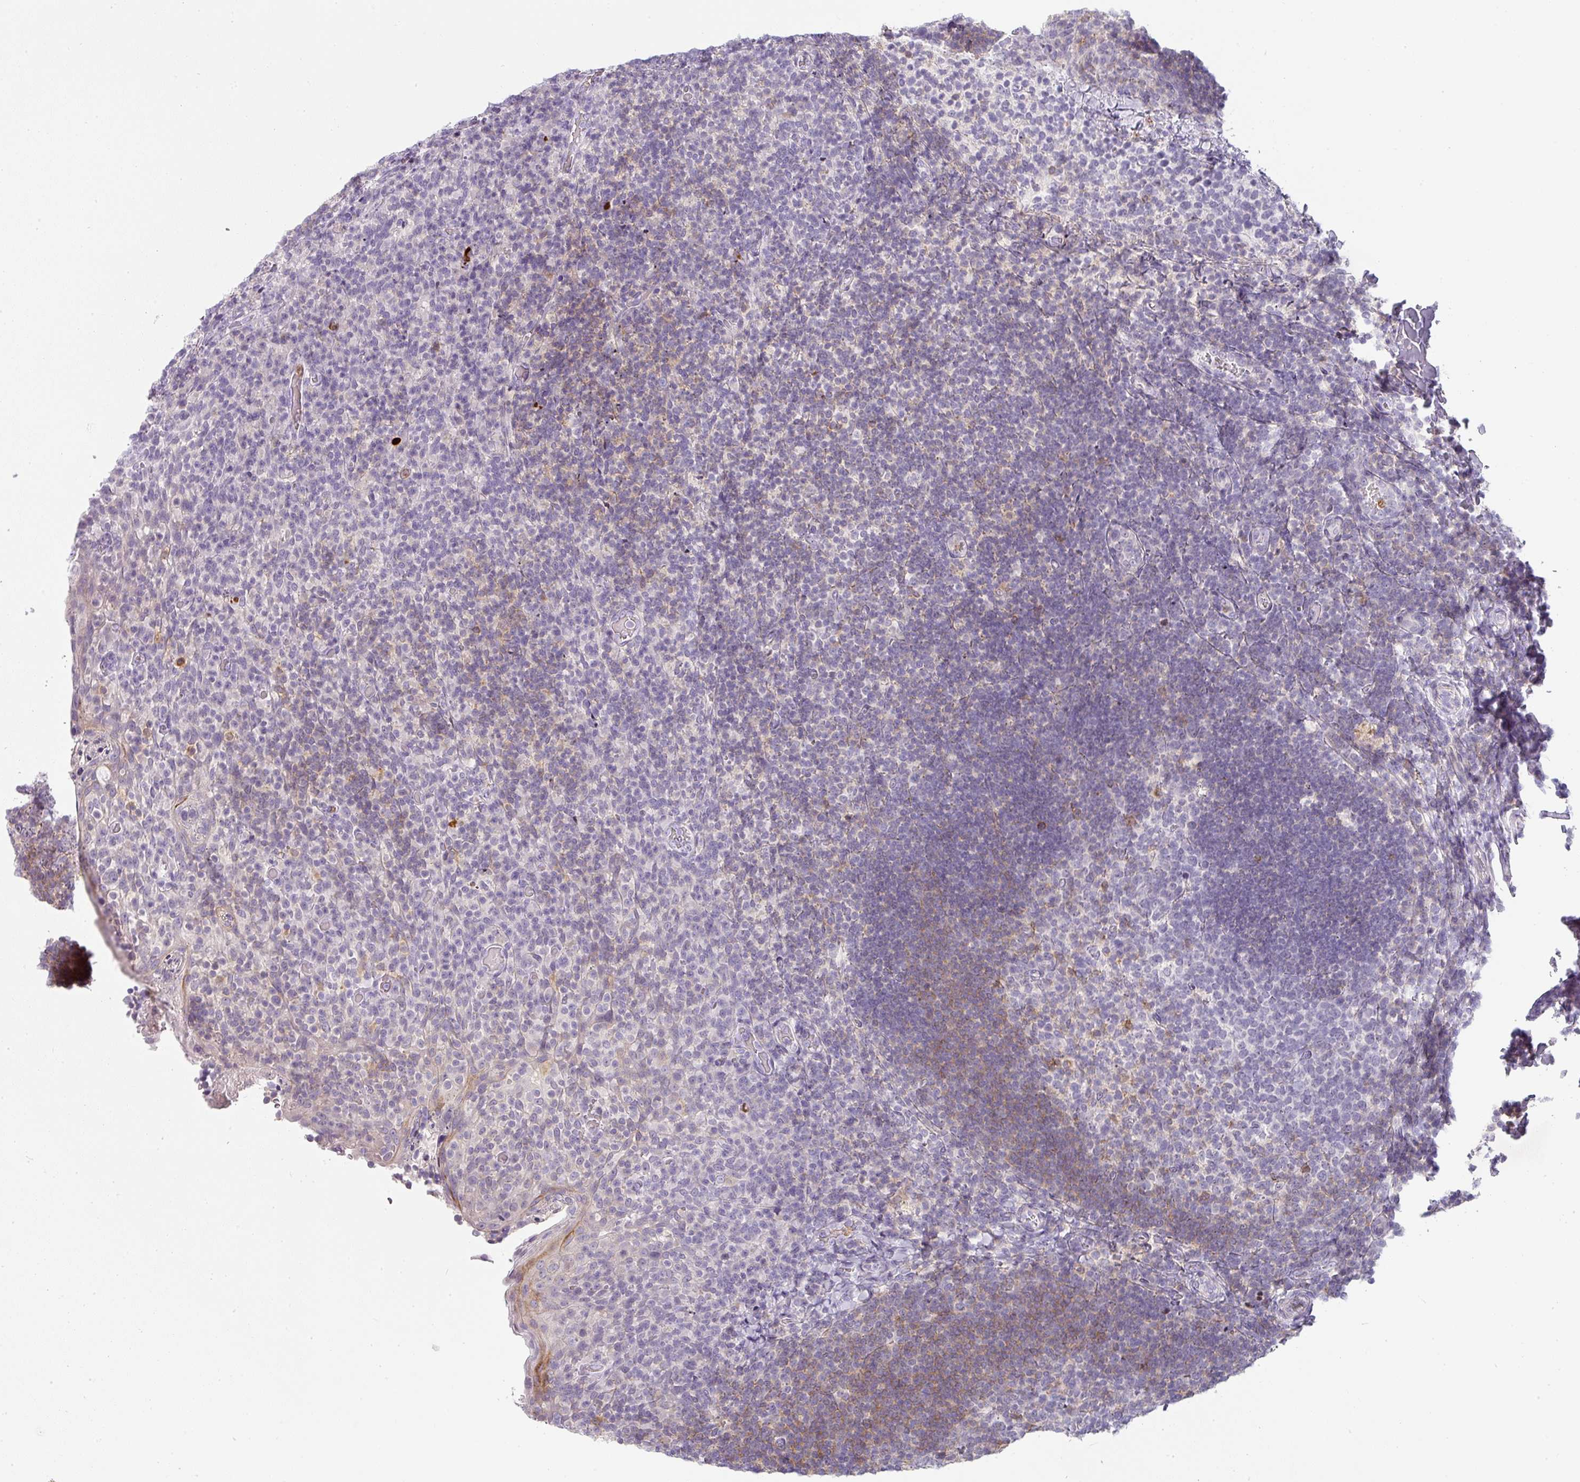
{"staining": {"intensity": "moderate", "quantity": "<25%", "location": "cytoplasmic/membranous"}, "tissue": "tonsil", "cell_type": "Germinal center cells", "image_type": "normal", "snomed": [{"axis": "morphology", "description": "Normal tissue, NOS"}, {"axis": "topography", "description": "Tonsil"}], "caption": "About <25% of germinal center cells in benign tonsil show moderate cytoplasmic/membranous protein positivity as visualized by brown immunohistochemical staining.", "gene": "BTLA", "patient": {"sex": "female", "age": 10}}